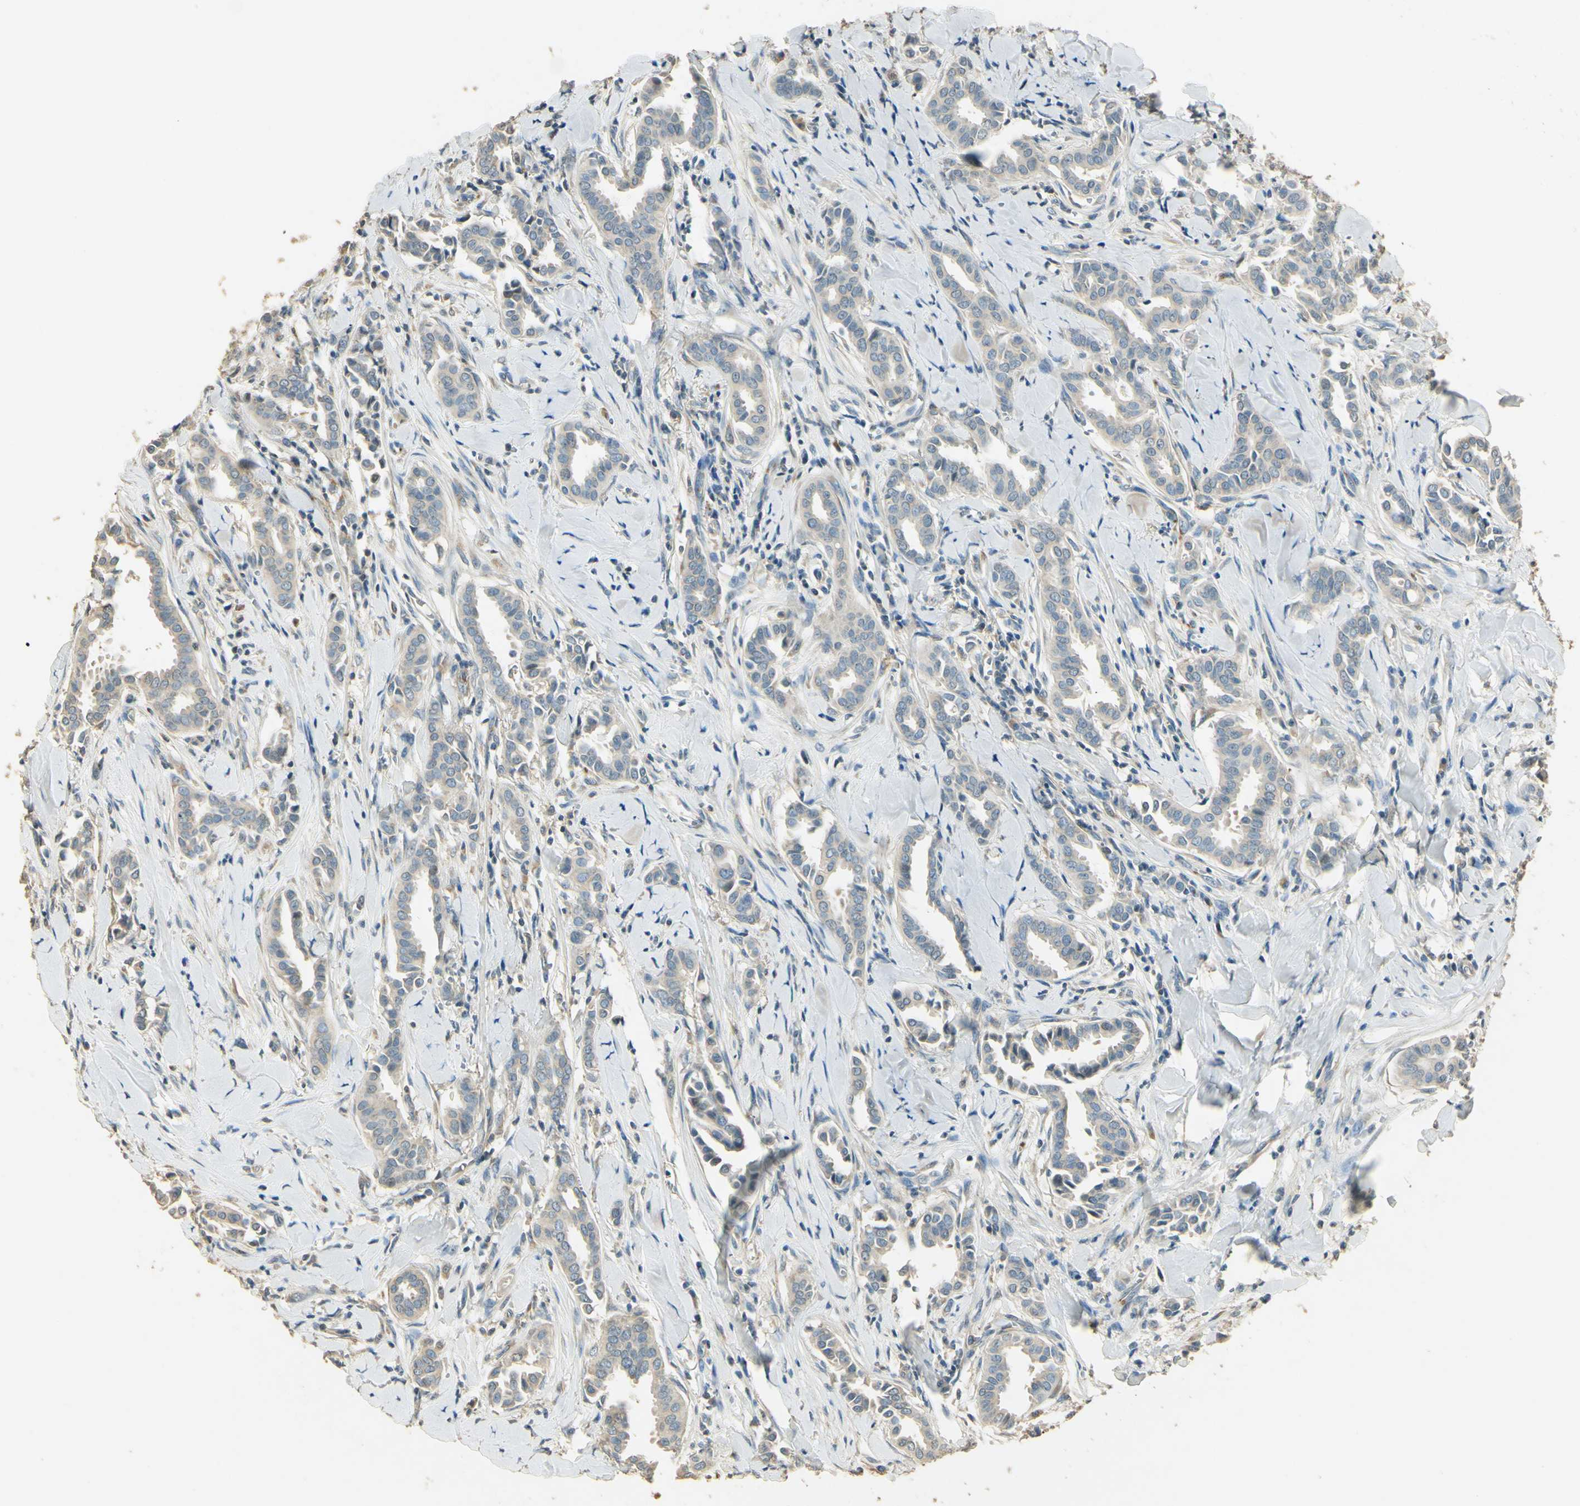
{"staining": {"intensity": "negative", "quantity": "none", "location": "none"}, "tissue": "head and neck cancer", "cell_type": "Tumor cells", "image_type": "cancer", "snomed": [{"axis": "morphology", "description": "Adenocarcinoma, NOS"}, {"axis": "topography", "description": "Salivary gland"}, {"axis": "topography", "description": "Head-Neck"}], "caption": "Tumor cells are negative for brown protein staining in head and neck cancer.", "gene": "UXS1", "patient": {"sex": "female", "age": 59}}